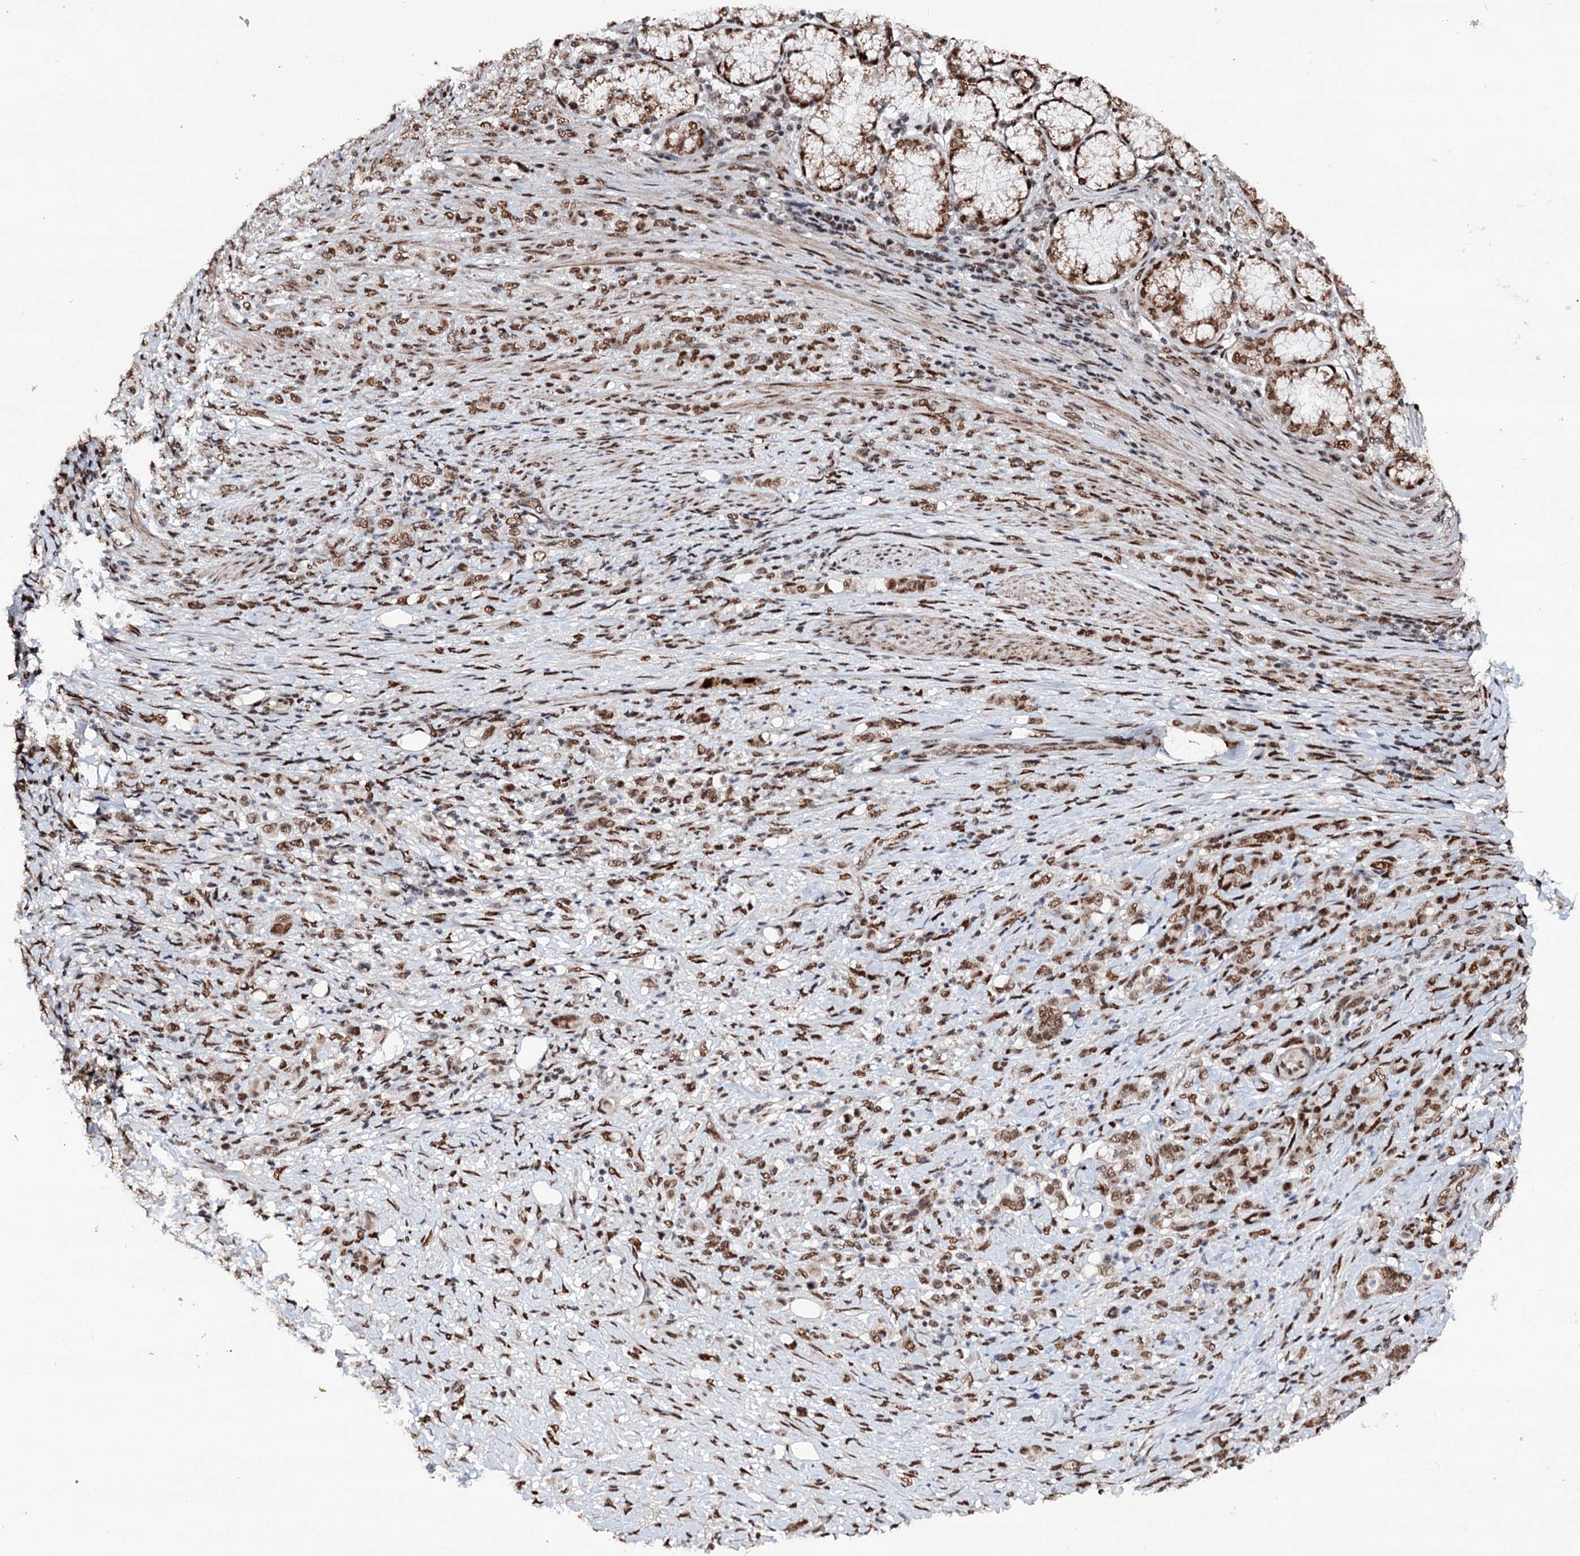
{"staining": {"intensity": "moderate", "quantity": ">75%", "location": "nuclear"}, "tissue": "stomach cancer", "cell_type": "Tumor cells", "image_type": "cancer", "snomed": [{"axis": "morphology", "description": "Adenocarcinoma, NOS"}, {"axis": "topography", "description": "Stomach"}], "caption": "Stomach cancer stained with DAB immunohistochemistry displays medium levels of moderate nuclear staining in about >75% of tumor cells.", "gene": "MATR3", "patient": {"sex": "female", "age": 79}}